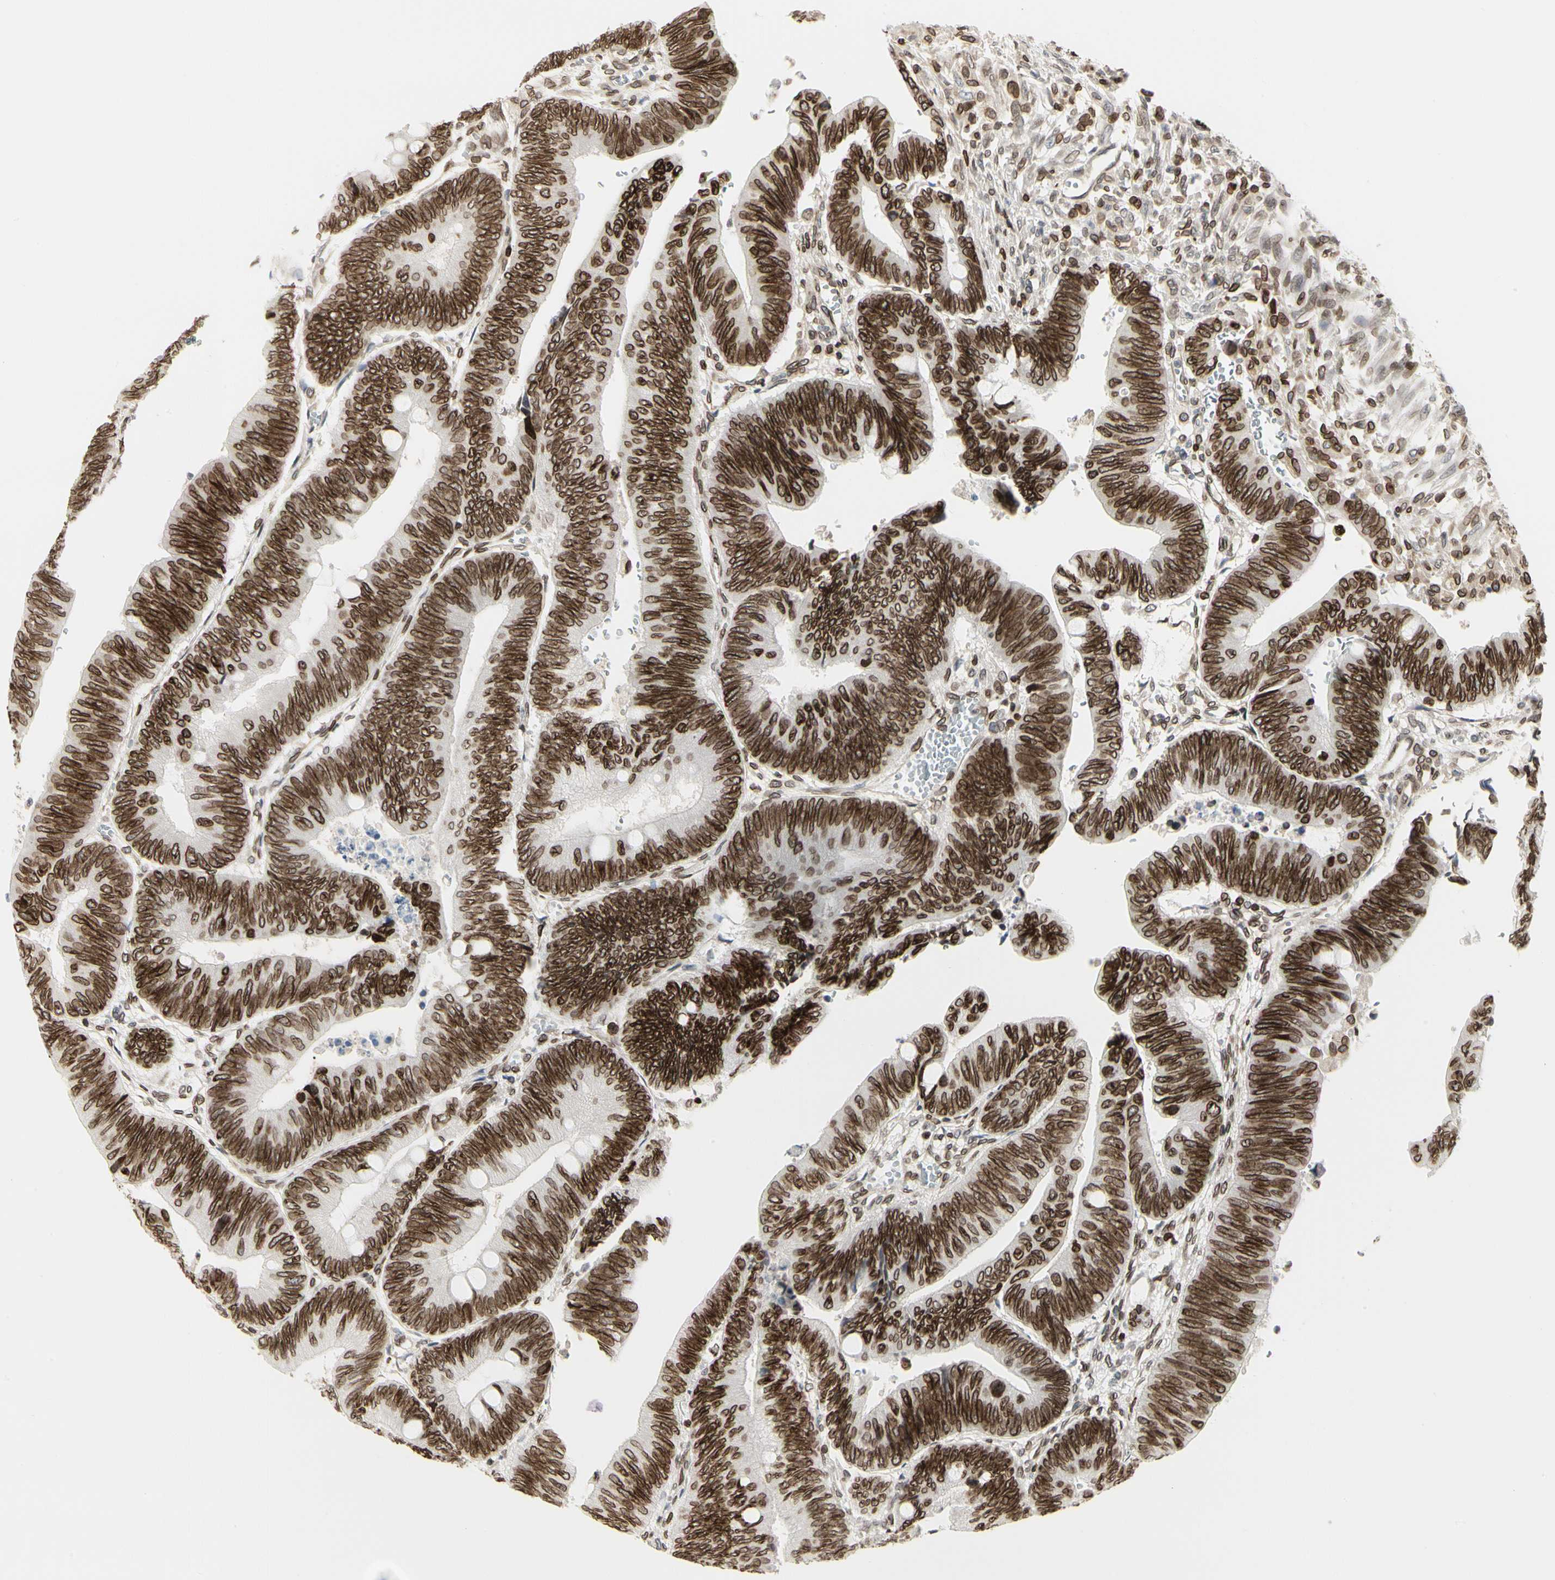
{"staining": {"intensity": "strong", "quantity": ">75%", "location": "cytoplasmic/membranous,nuclear"}, "tissue": "colorectal cancer", "cell_type": "Tumor cells", "image_type": "cancer", "snomed": [{"axis": "morphology", "description": "Normal tissue, NOS"}, {"axis": "morphology", "description": "Adenocarcinoma, NOS"}, {"axis": "topography", "description": "Rectum"}, {"axis": "topography", "description": "Peripheral nerve tissue"}], "caption": "Tumor cells demonstrate high levels of strong cytoplasmic/membranous and nuclear staining in approximately >75% of cells in human colorectal cancer (adenocarcinoma).", "gene": "TMPO", "patient": {"sex": "male", "age": 92}}